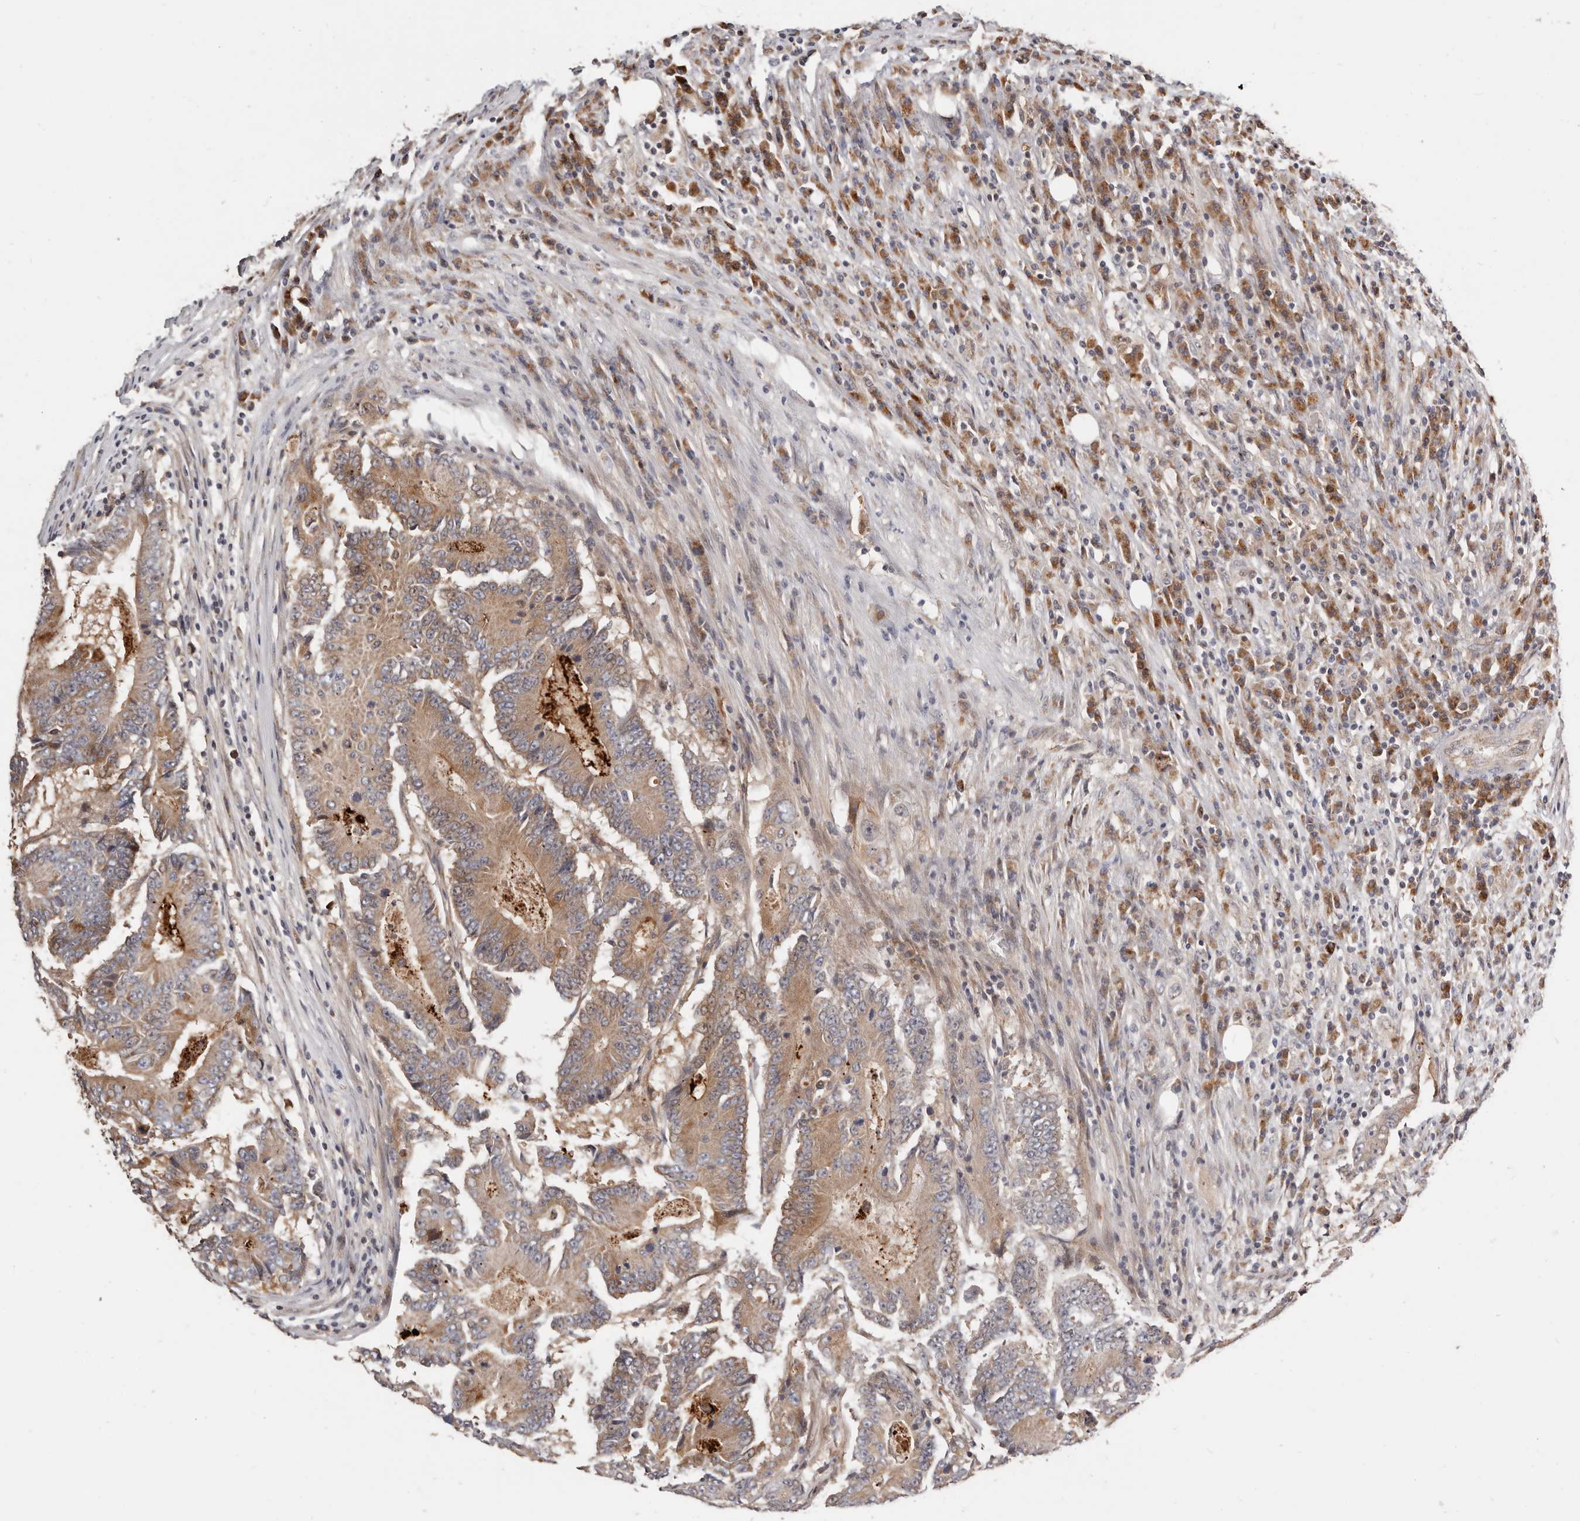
{"staining": {"intensity": "moderate", "quantity": ">75%", "location": "cytoplasmic/membranous"}, "tissue": "colorectal cancer", "cell_type": "Tumor cells", "image_type": "cancer", "snomed": [{"axis": "morphology", "description": "Adenocarcinoma, NOS"}, {"axis": "topography", "description": "Colon"}], "caption": "Brown immunohistochemical staining in adenocarcinoma (colorectal) exhibits moderate cytoplasmic/membranous positivity in approximately >75% of tumor cells.", "gene": "USP33", "patient": {"sex": "male", "age": 83}}